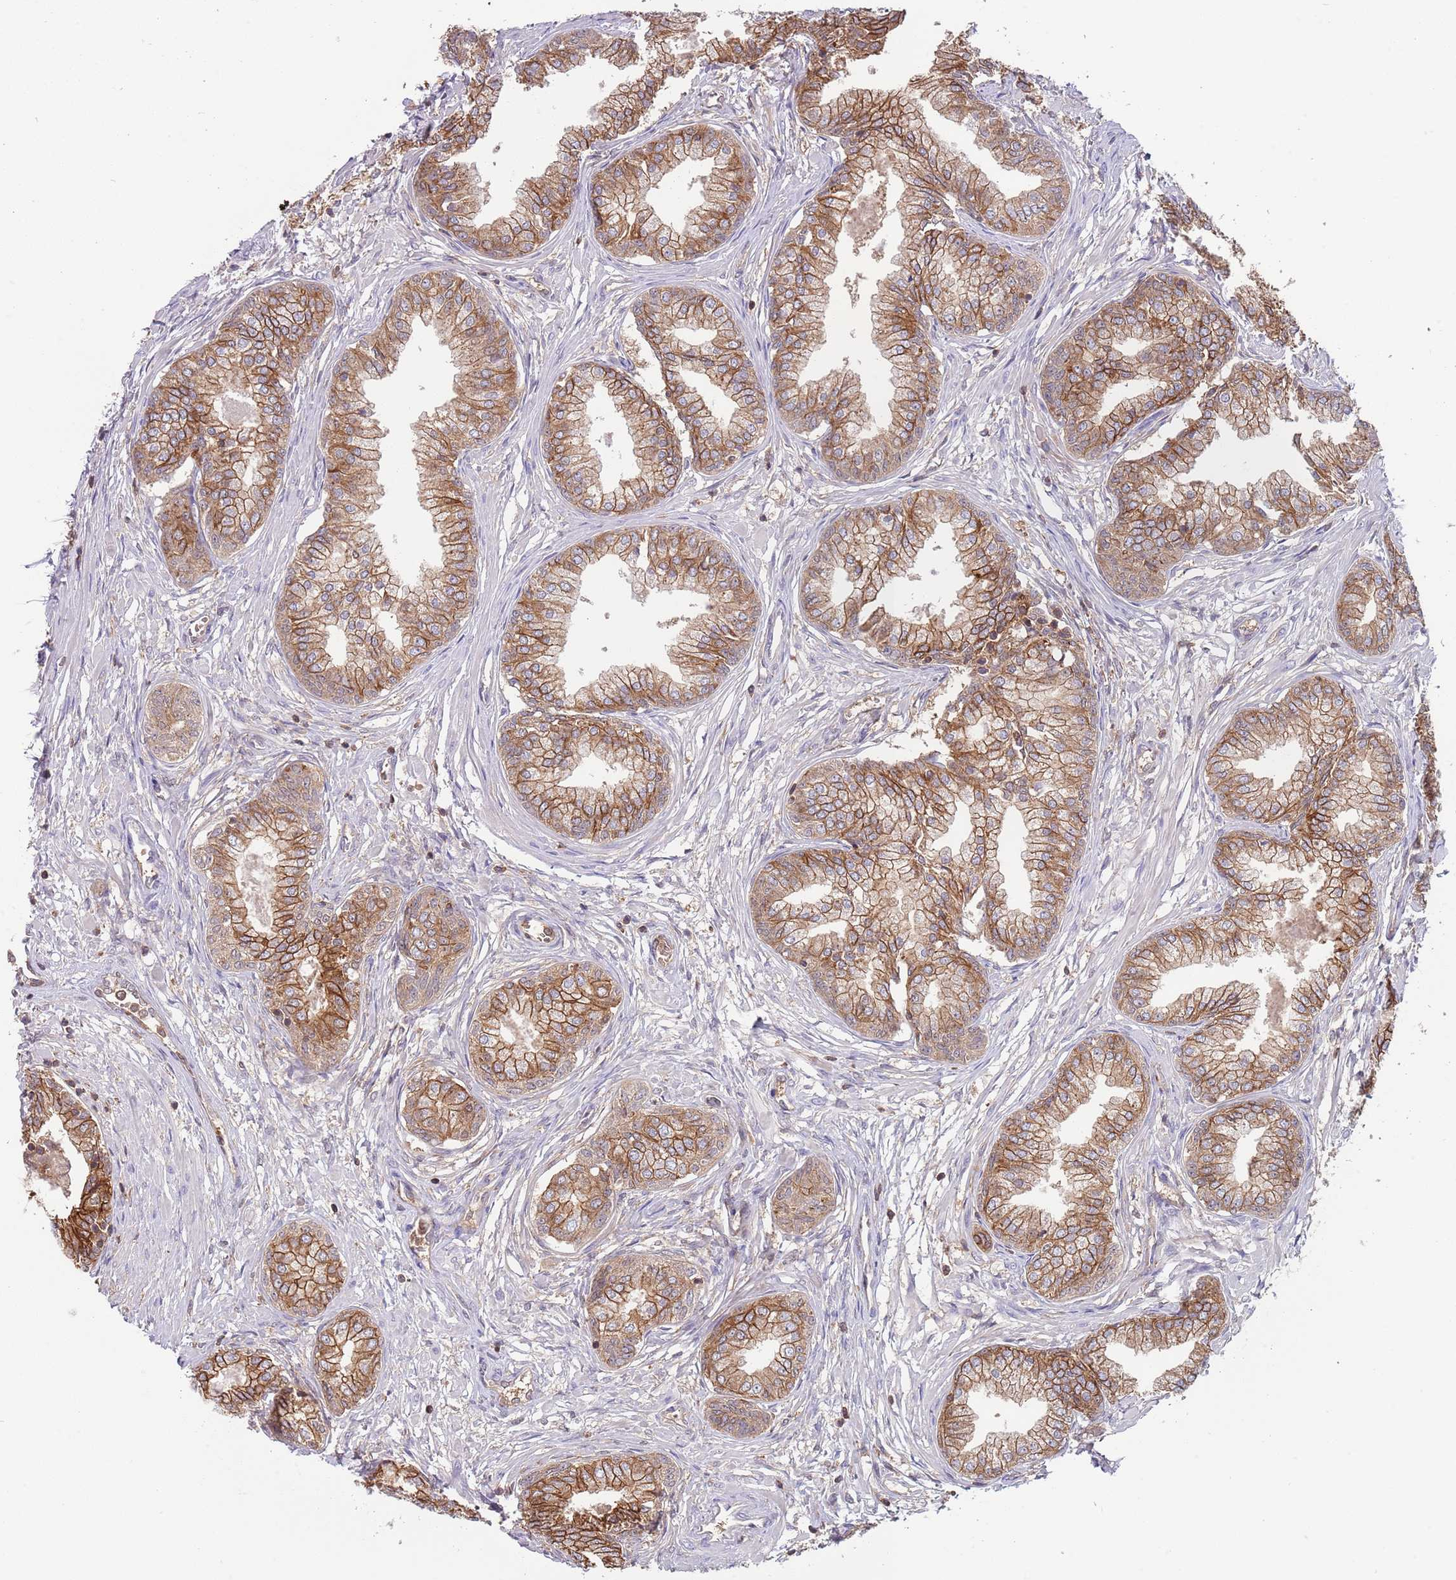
{"staining": {"intensity": "moderate", "quantity": ">75%", "location": "cytoplasmic/membranous"}, "tissue": "prostate cancer", "cell_type": "Tumor cells", "image_type": "cancer", "snomed": [{"axis": "morphology", "description": "Adenocarcinoma, High grade"}, {"axis": "topography", "description": "Prostate"}], "caption": "Tumor cells display medium levels of moderate cytoplasmic/membranous positivity in approximately >75% of cells in human prostate high-grade adenocarcinoma.", "gene": "GSDMD", "patient": {"sex": "male", "age": 67}}